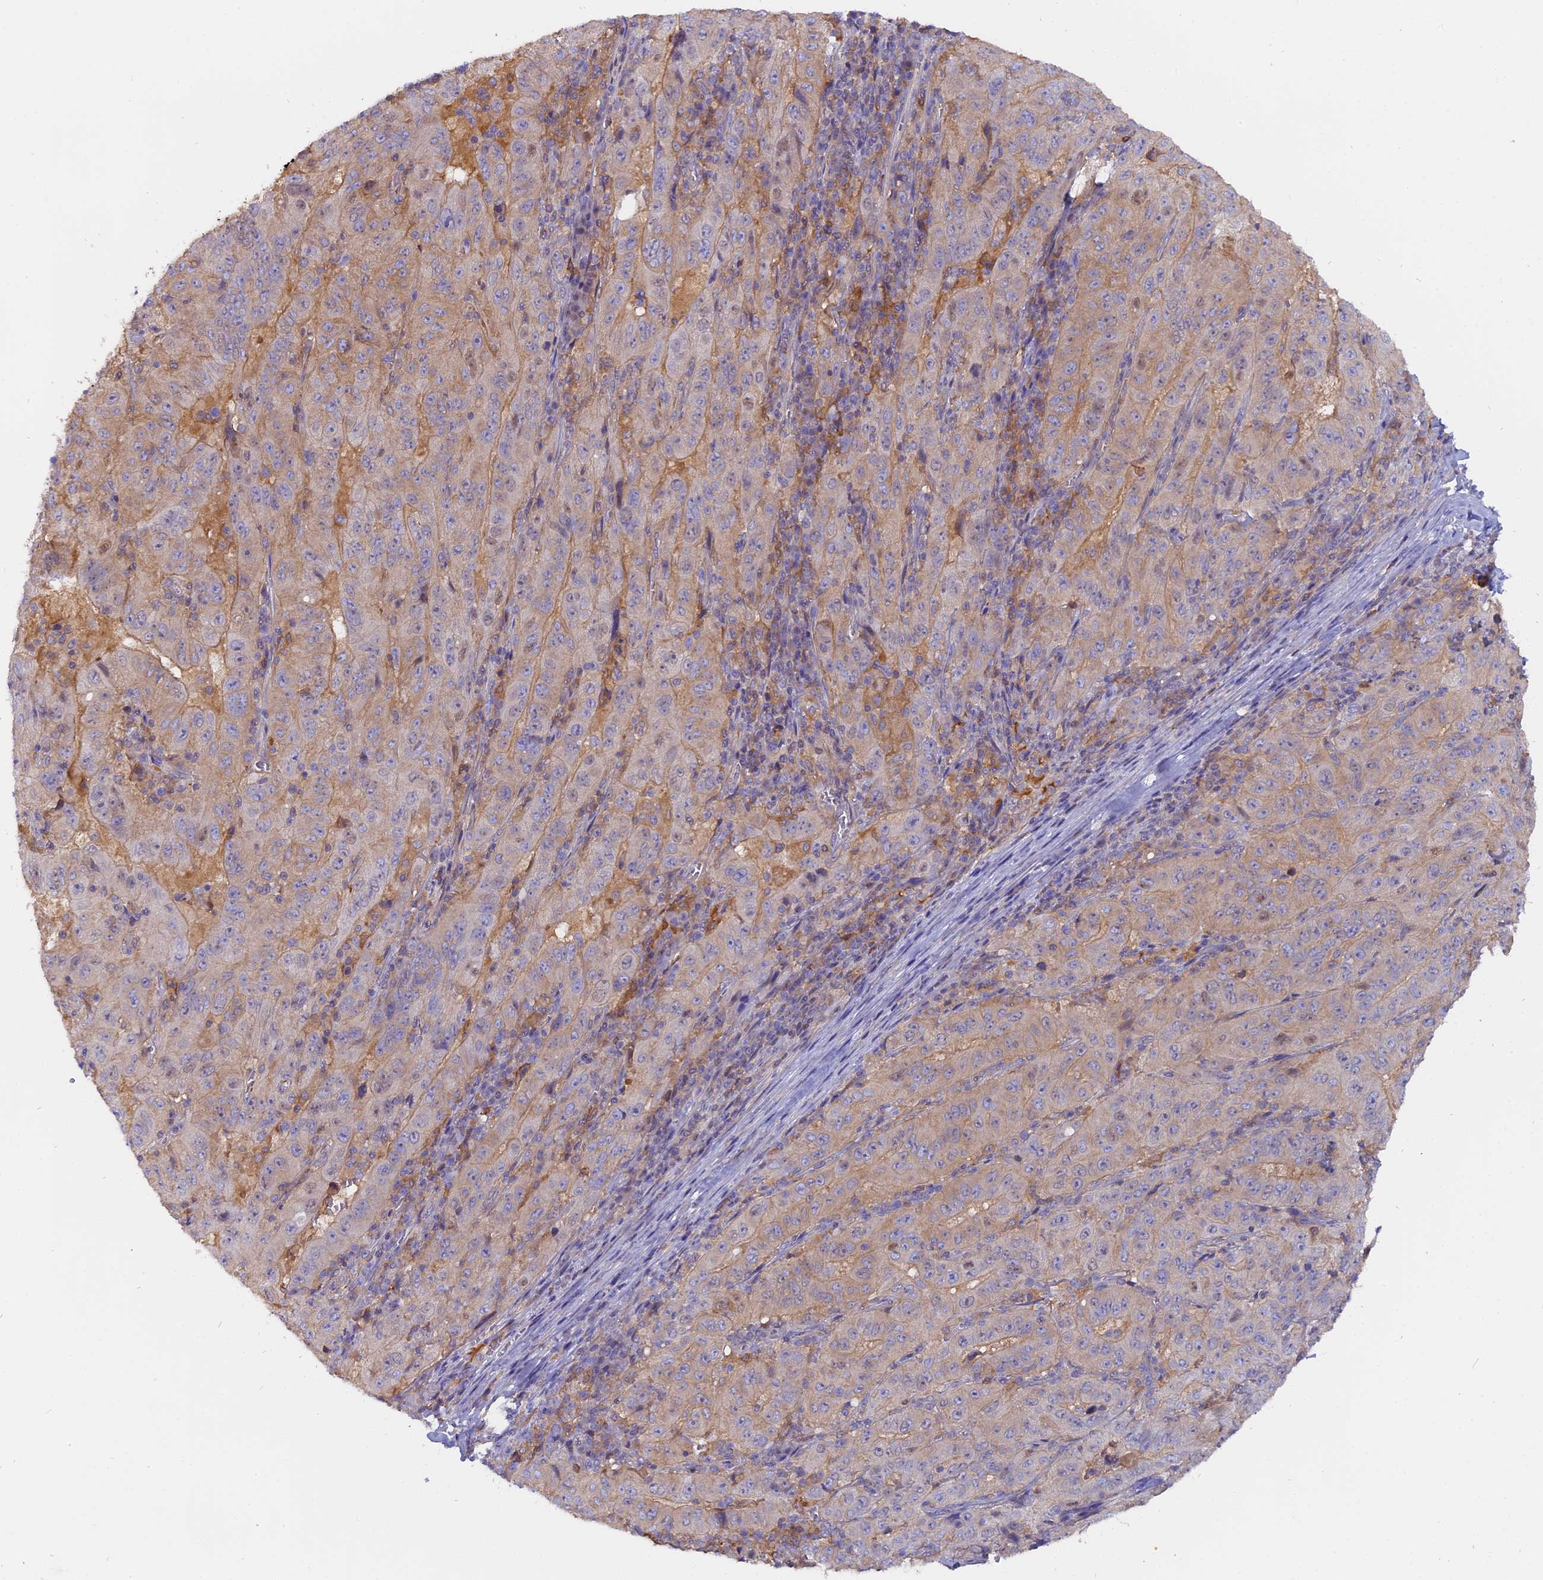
{"staining": {"intensity": "negative", "quantity": "none", "location": "none"}, "tissue": "pancreatic cancer", "cell_type": "Tumor cells", "image_type": "cancer", "snomed": [{"axis": "morphology", "description": "Adenocarcinoma, NOS"}, {"axis": "topography", "description": "Pancreas"}], "caption": "Tumor cells are negative for brown protein staining in pancreatic adenocarcinoma.", "gene": "FAM118B", "patient": {"sex": "male", "age": 63}}